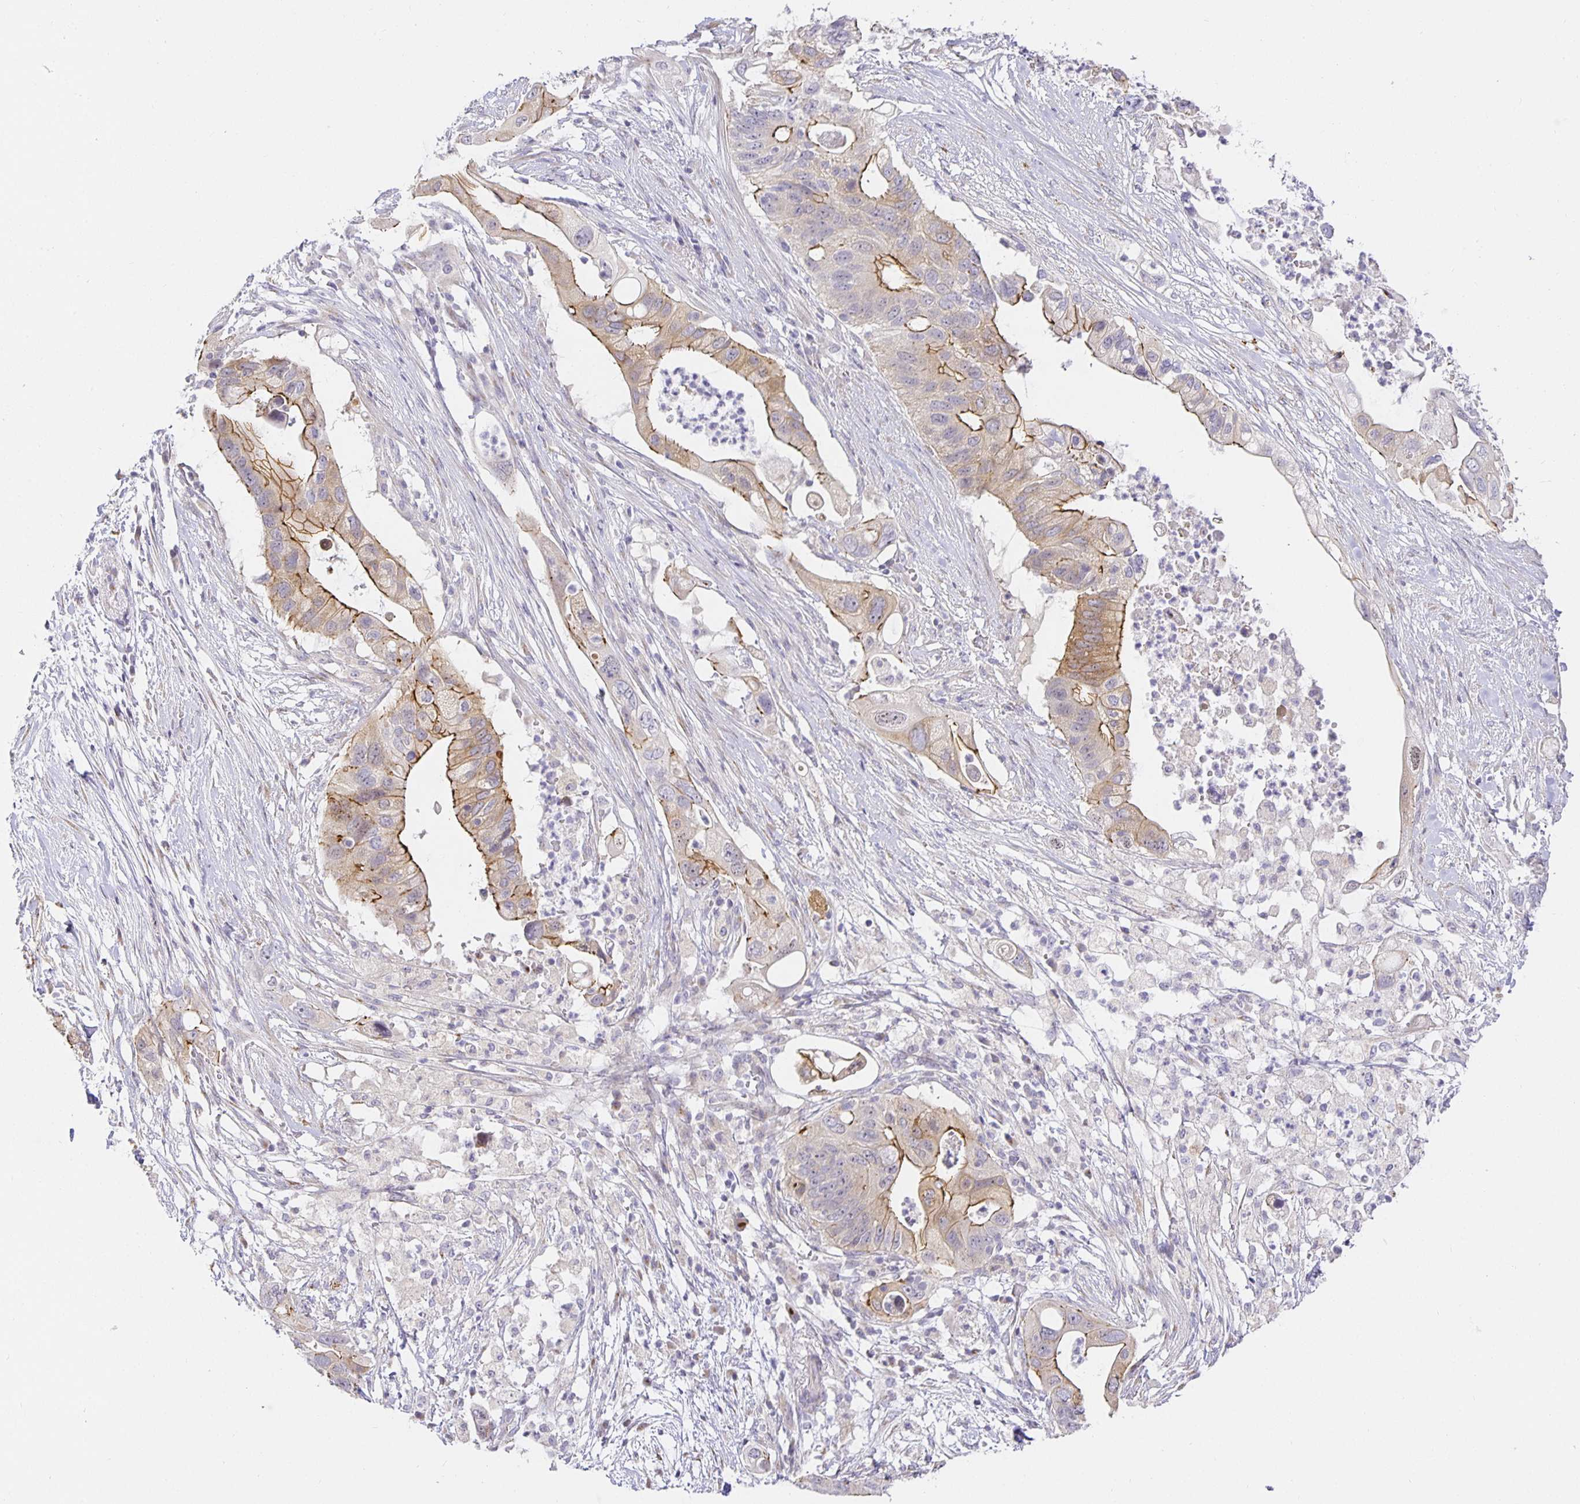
{"staining": {"intensity": "moderate", "quantity": "25%-75%", "location": "cytoplasmic/membranous"}, "tissue": "pancreatic cancer", "cell_type": "Tumor cells", "image_type": "cancer", "snomed": [{"axis": "morphology", "description": "Adenocarcinoma, NOS"}, {"axis": "topography", "description": "Pancreas"}], "caption": "High-magnification brightfield microscopy of pancreatic cancer stained with DAB (3,3'-diaminobenzidine) (brown) and counterstained with hematoxylin (blue). tumor cells exhibit moderate cytoplasmic/membranous staining is identified in approximately25%-75% of cells.", "gene": "TJP3", "patient": {"sex": "female", "age": 72}}